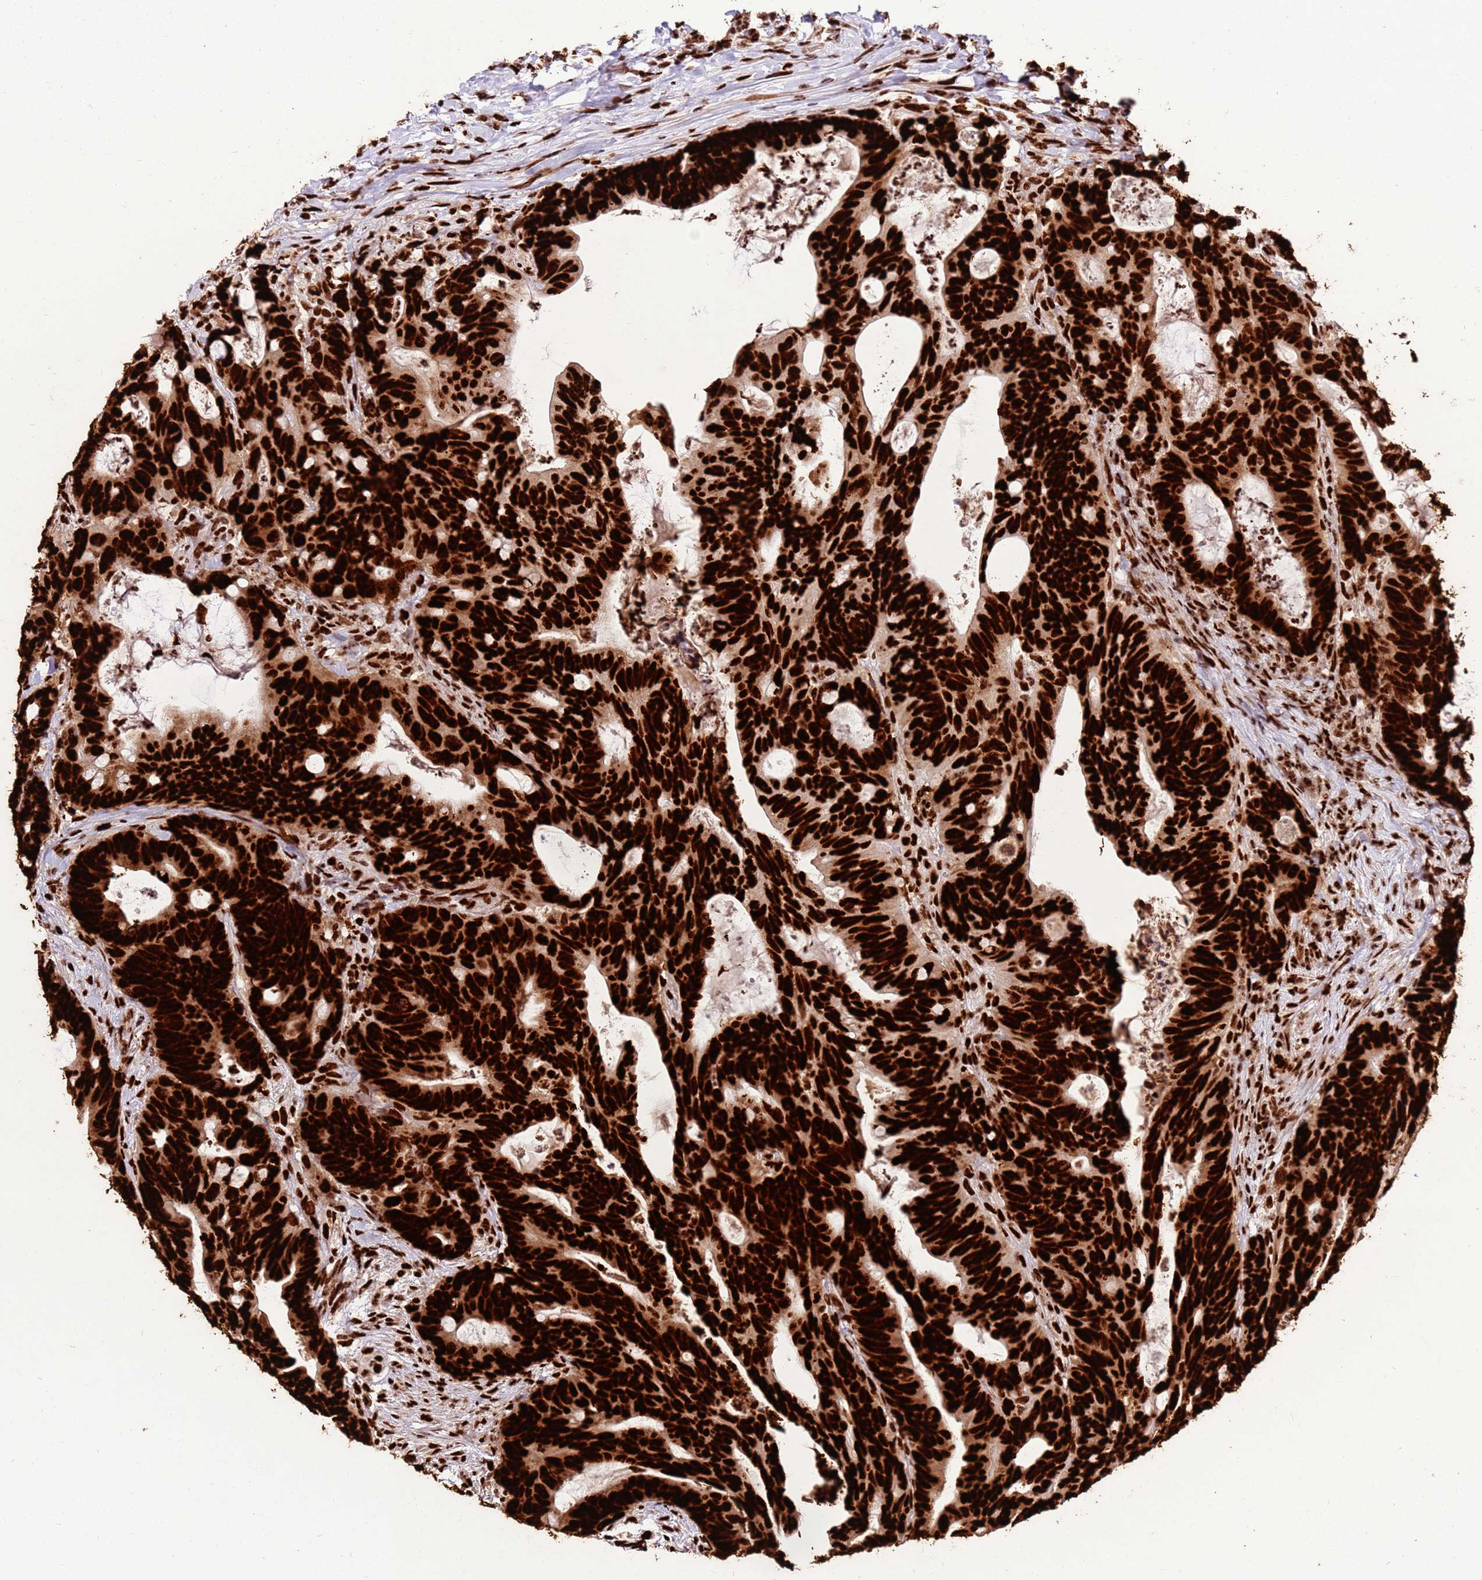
{"staining": {"intensity": "strong", "quantity": ">75%", "location": "nuclear"}, "tissue": "colorectal cancer", "cell_type": "Tumor cells", "image_type": "cancer", "snomed": [{"axis": "morphology", "description": "Adenocarcinoma, NOS"}, {"axis": "topography", "description": "Colon"}], "caption": "Colorectal cancer was stained to show a protein in brown. There is high levels of strong nuclear expression in approximately >75% of tumor cells.", "gene": "HNRNPAB", "patient": {"sex": "female", "age": 82}}